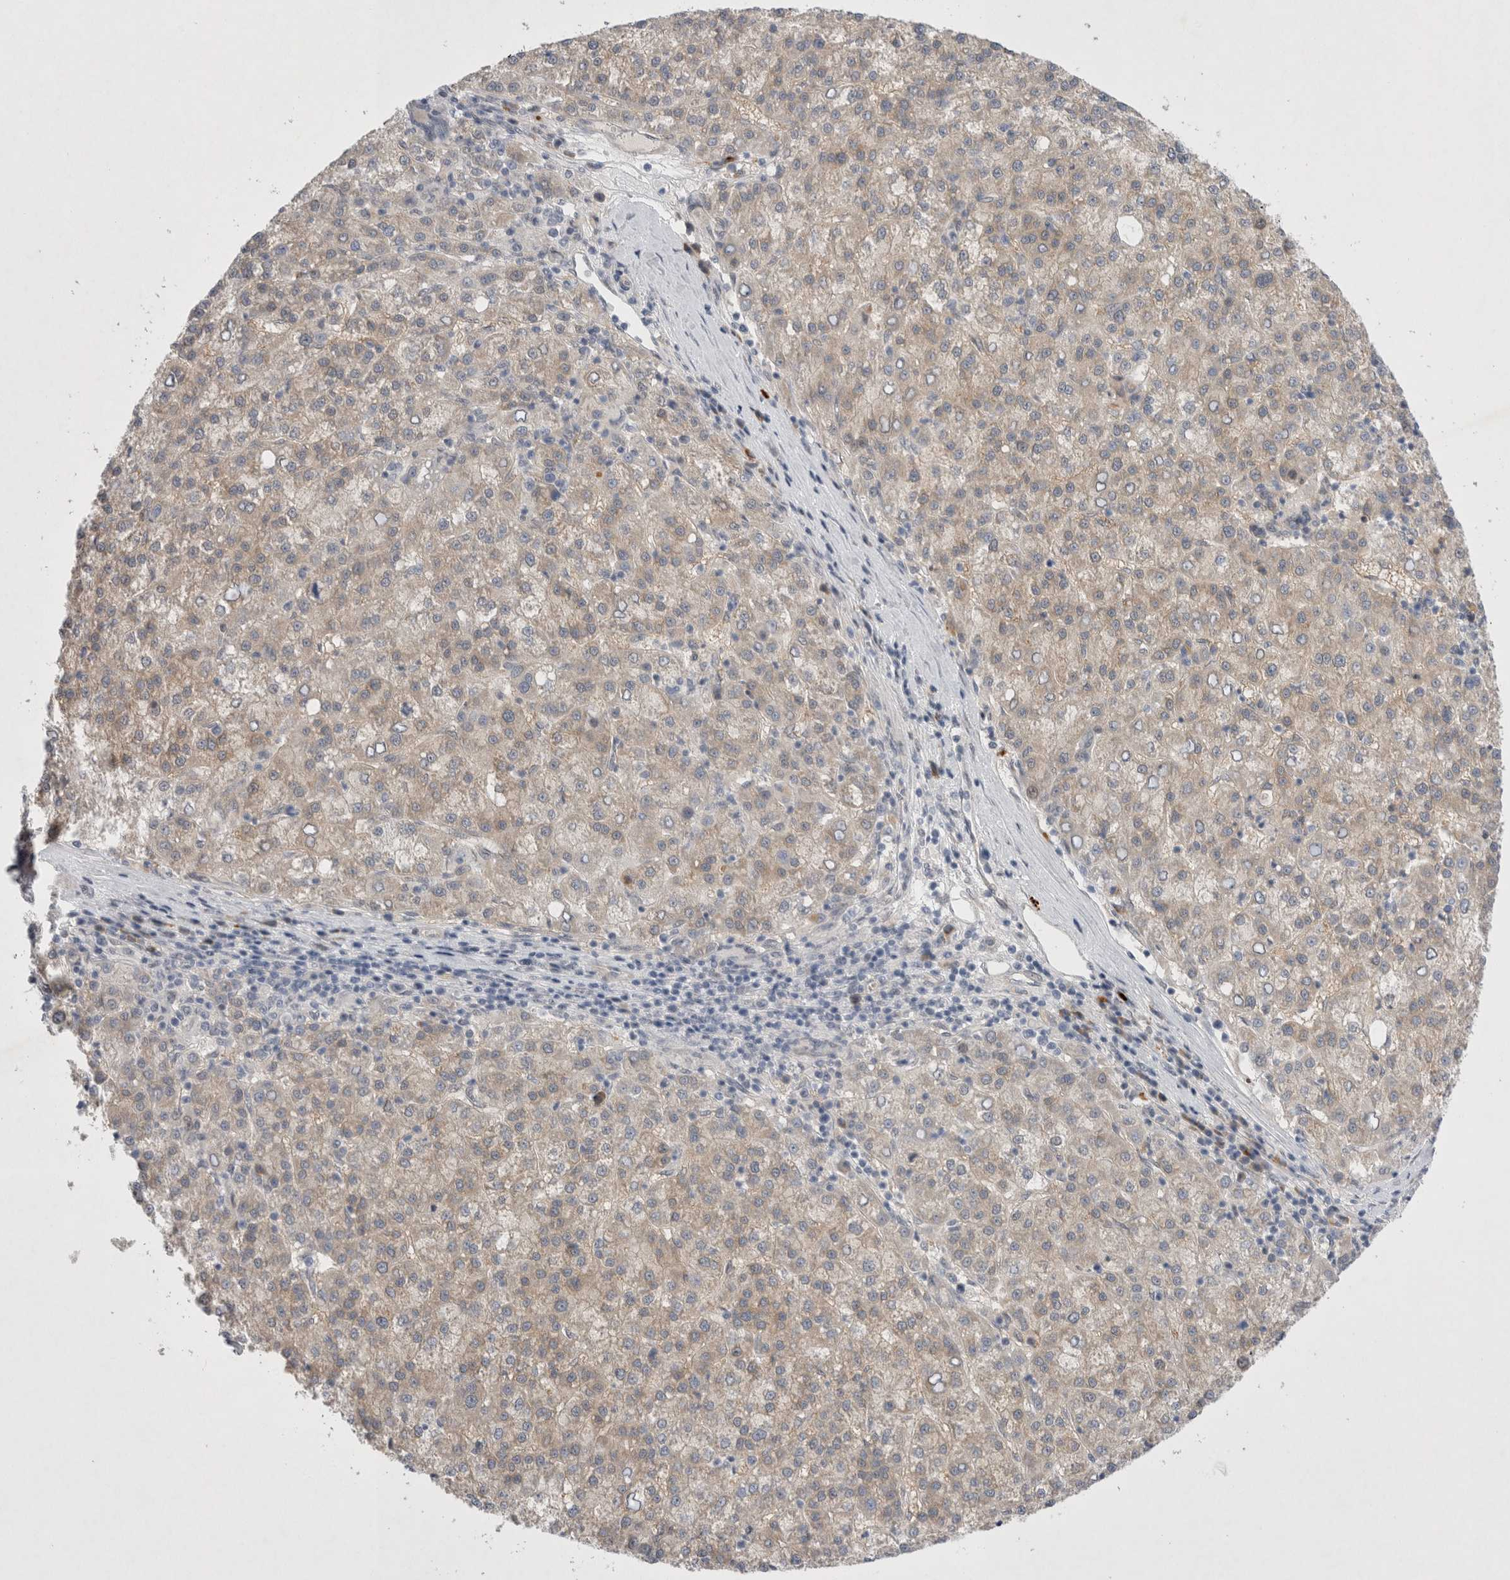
{"staining": {"intensity": "weak", "quantity": "<25%", "location": "cytoplasmic/membranous"}, "tissue": "liver cancer", "cell_type": "Tumor cells", "image_type": "cancer", "snomed": [{"axis": "morphology", "description": "Carcinoma, Hepatocellular, NOS"}, {"axis": "topography", "description": "Liver"}], "caption": "High power microscopy histopathology image of an immunohistochemistry micrograph of liver cancer, revealing no significant staining in tumor cells. (Brightfield microscopy of DAB (3,3'-diaminobenzidine) IHC at high magnification).", "gene": "WIPF2", "patient": {"sex": "female", "age": 58}}